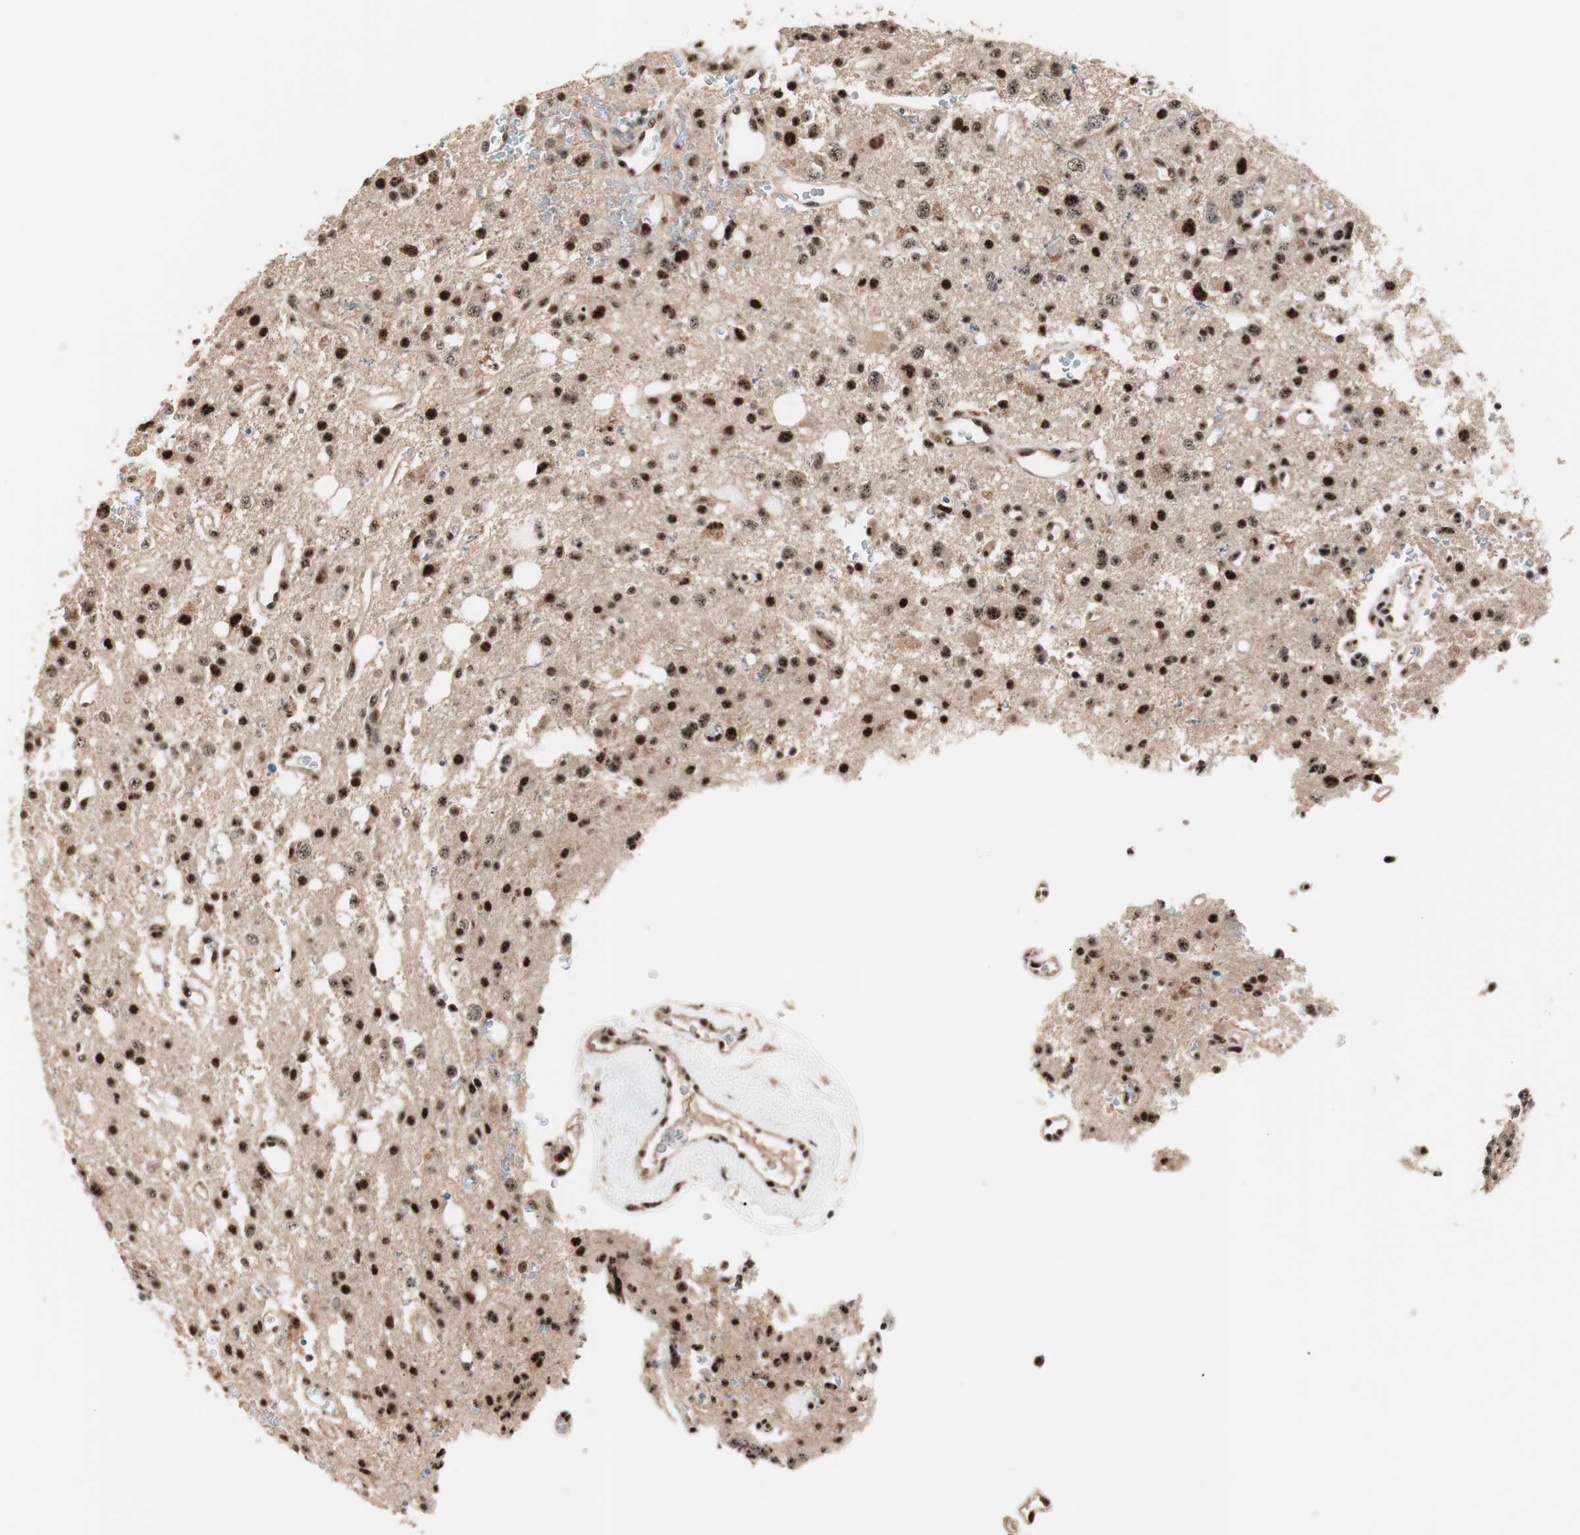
{"staining": {"intensity": "strong", "quantity": ">75%", "location": "nuclear"}, "tissue": "glioma", "cell_type": "Tumor cells", "image_type": "cancer", "snomed": [{"axis": "morphology", "description": "Glioma, malignant, High grade"}, {"axis": "topography", "description": "Brain"}], "caption": "Immunohistochemical staining of malignant glioma (high-grade) exhibits strong nuclear protein positivity in about >75% of tumor cells.", "gene": "NR5A2", "patient": {"sex": "male", "age": 47}}